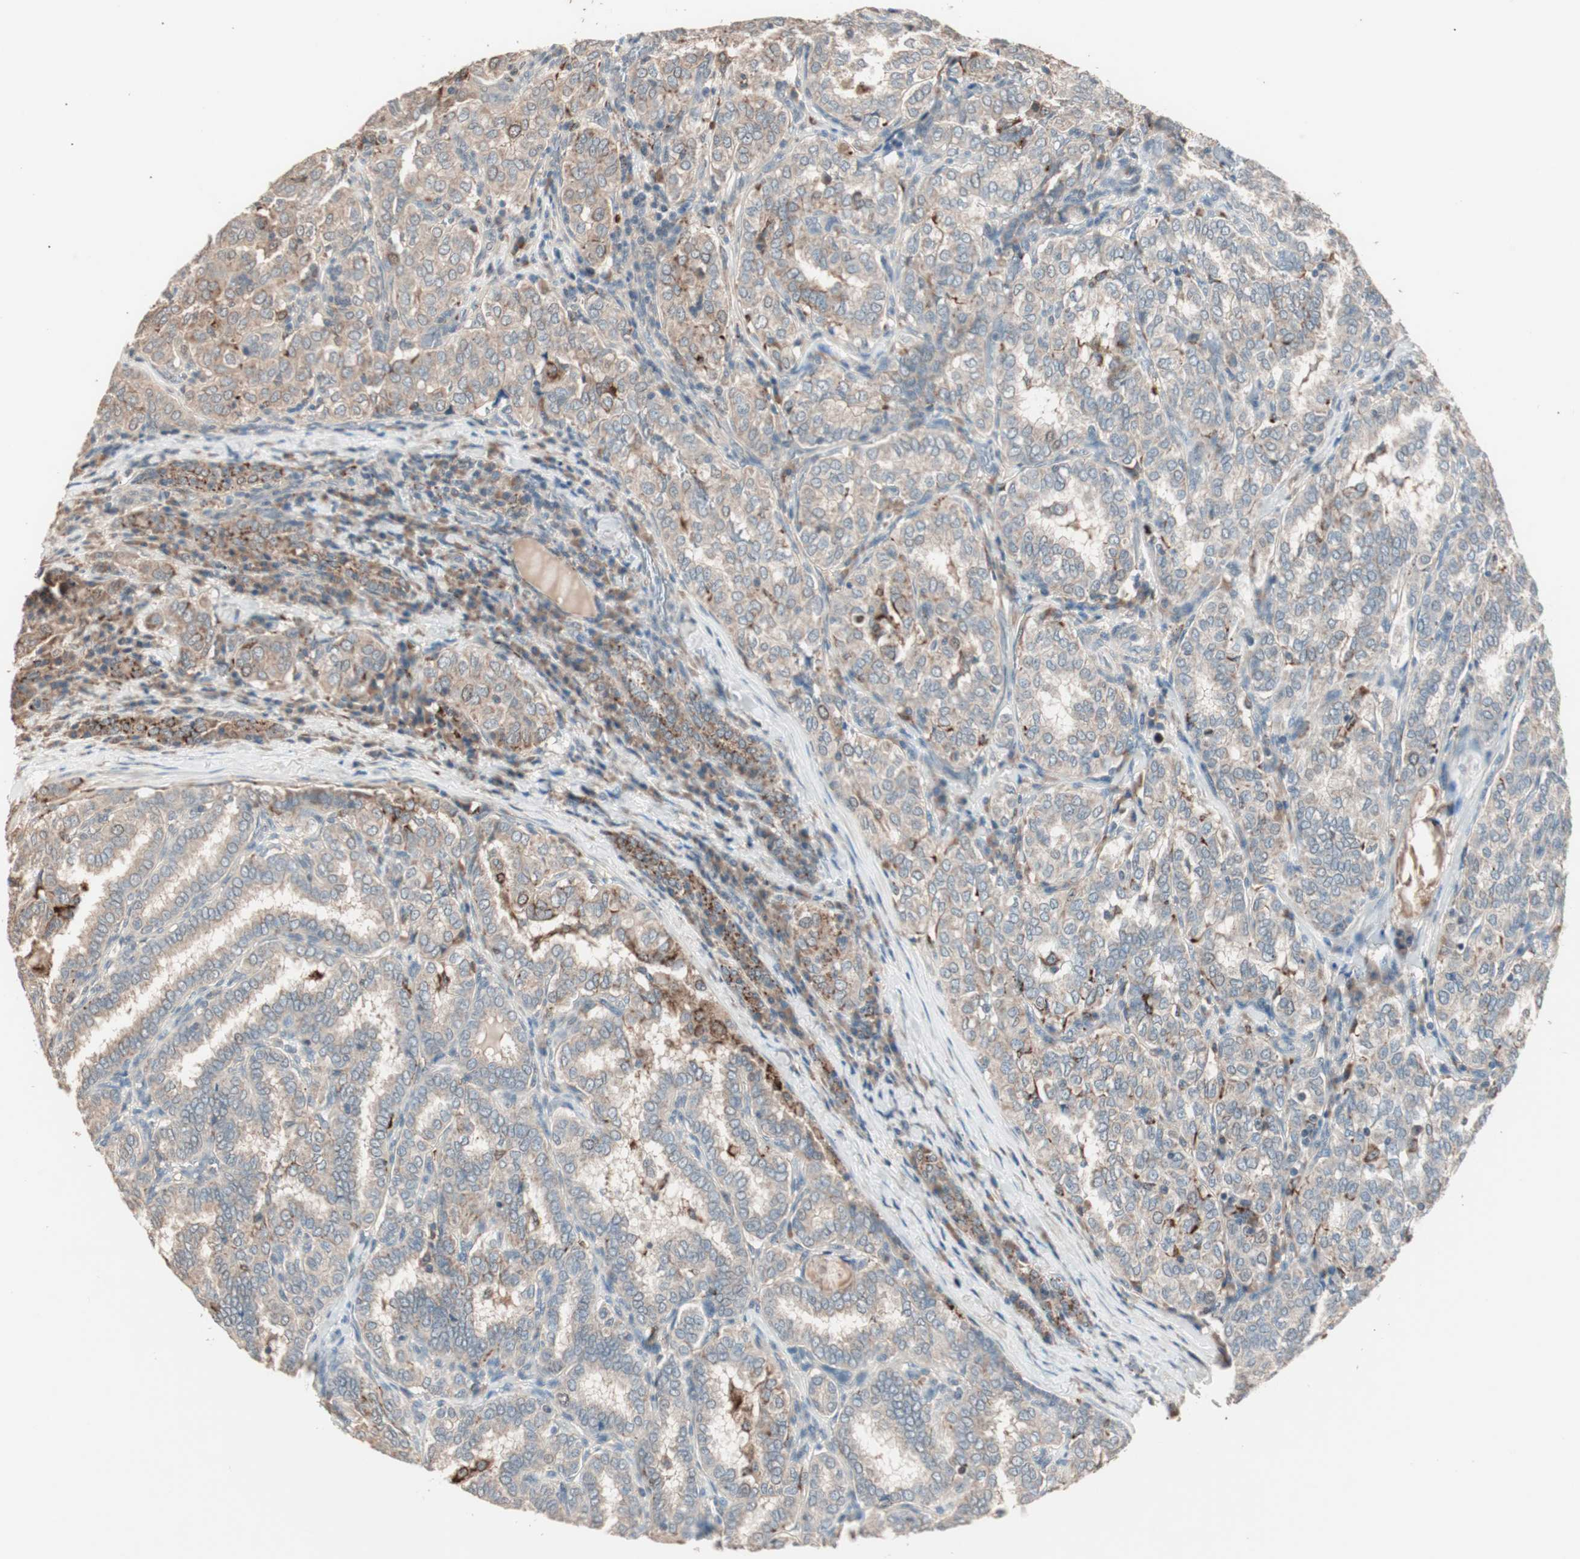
{"staining": {"intensity": "weak", "quantity": ">75%", "location": "cytoplasmic/membranous"}, "tissue": "thyroid cancer", "cell_type": "Tumor cells", "image_type": "cancer", "snomed": [{"axis": "morphology", "description": "Papillary adenocarcinoma, NOS"}, {"axis": "topography", "description": "Thyroid gland"}], "caption": "A brown stain highlights weak cytoplasmic/membranous staining of a protein in thyroid papillary adenocarcinoma tumor cells. The staining is performed using DAB (3,3'-diaminobenzidine) brown chromogen to label protein expression. The nuclei are counter-stained blue using hematoxylin.", "gene": "NFRKB", "patient": {"sex": "female", "age": 30}}